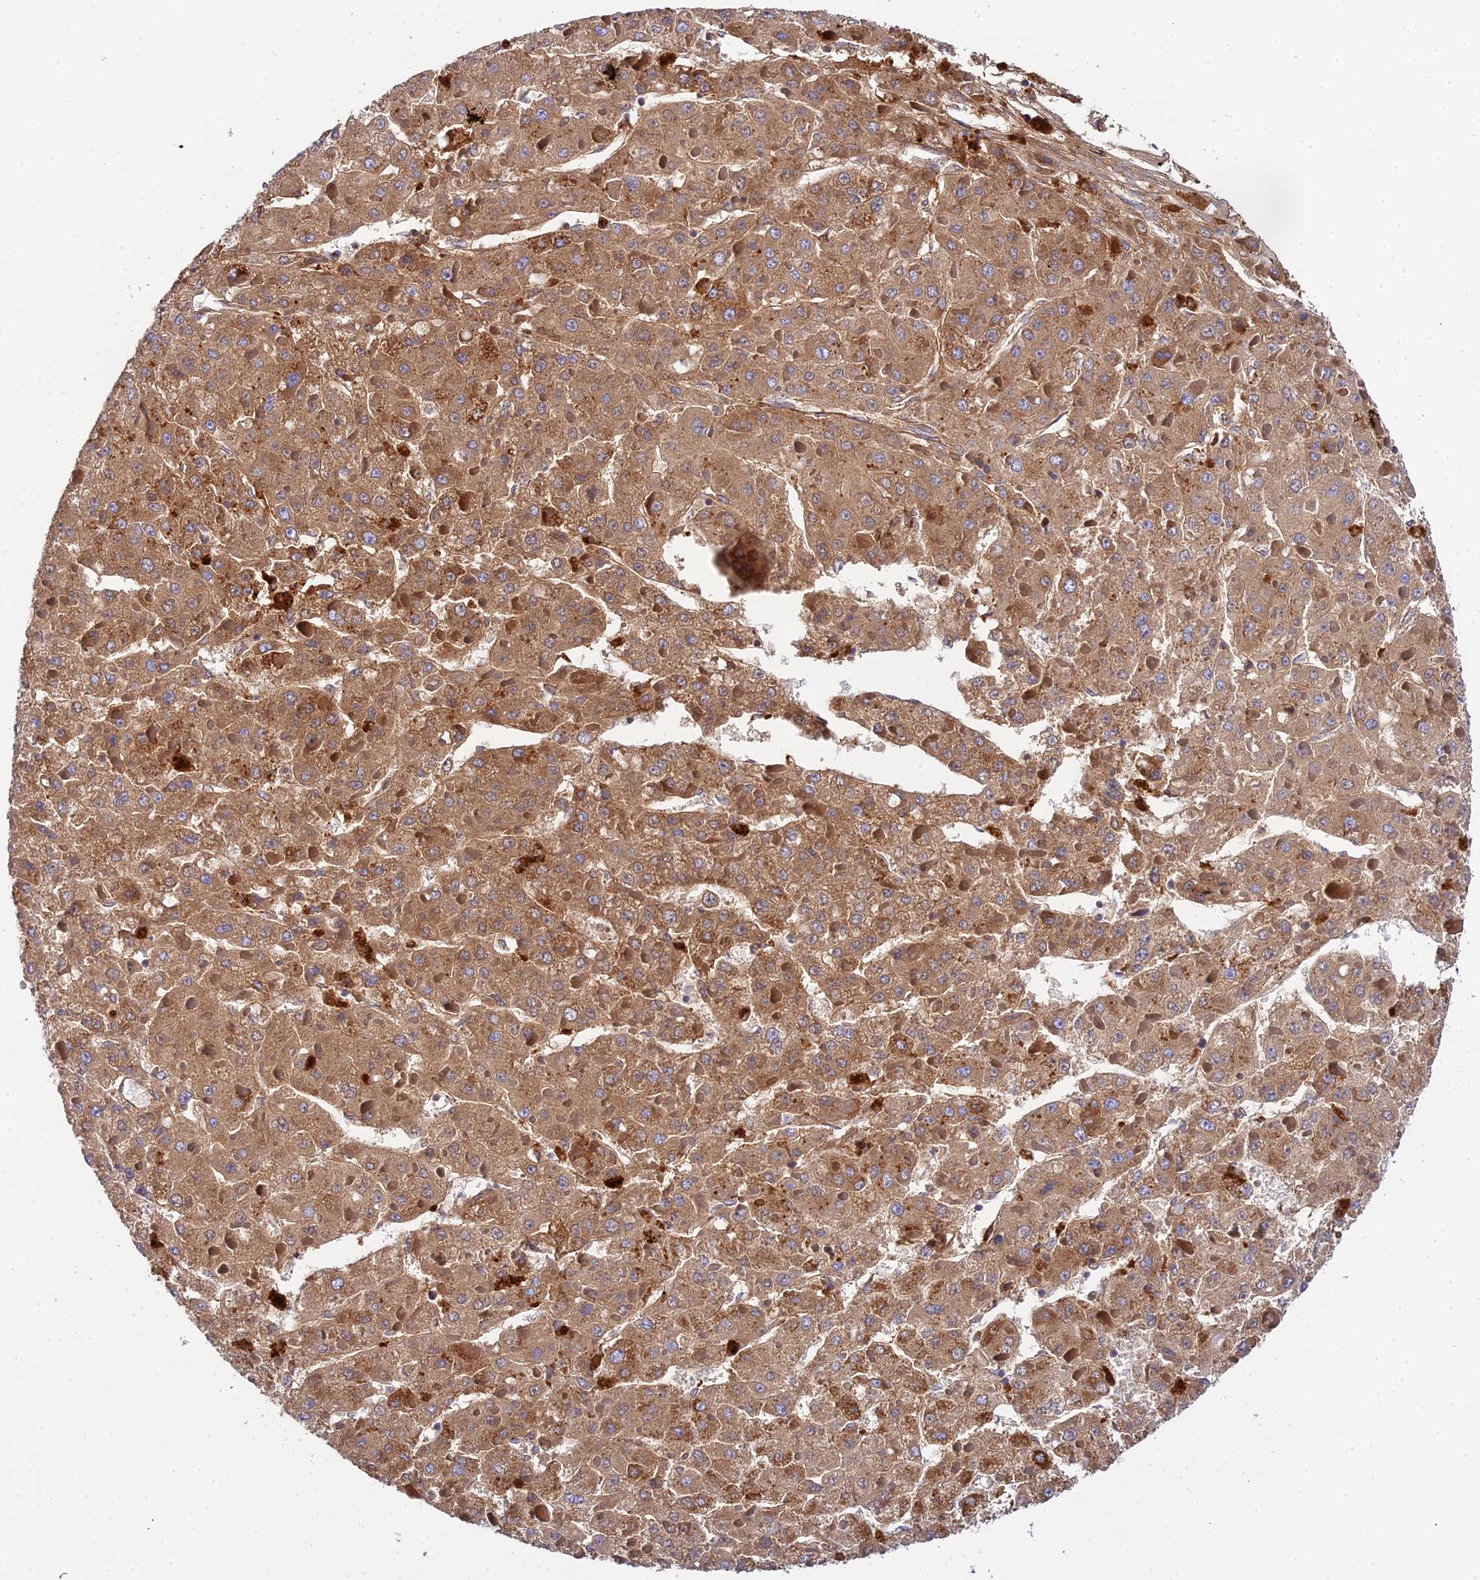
{"staining": {"intensity": "moderate", "quantity": ">75%", "location": "cytoplasmic/membranous"}, "tissue": "liver cancer", "cell_type": "Tumor cells", "image_type": "cancer", "snomed": [{"axis": "morphology", "description": "Carcinoma, Hepatocellular, NOS"}, {"axis": "topography", "description": "Liver"}], "caption": "Liver cancer was stained to show a protein in brown. There is medium levels of moderate cytoplasmic/membranous positivity in about >75% of tumor cells. (DAB IHC, brown staining for protein, blue staining for nuclei).", "gene": "NIPSNAP3A", "patient": {"sex": "female", "age": 73}}